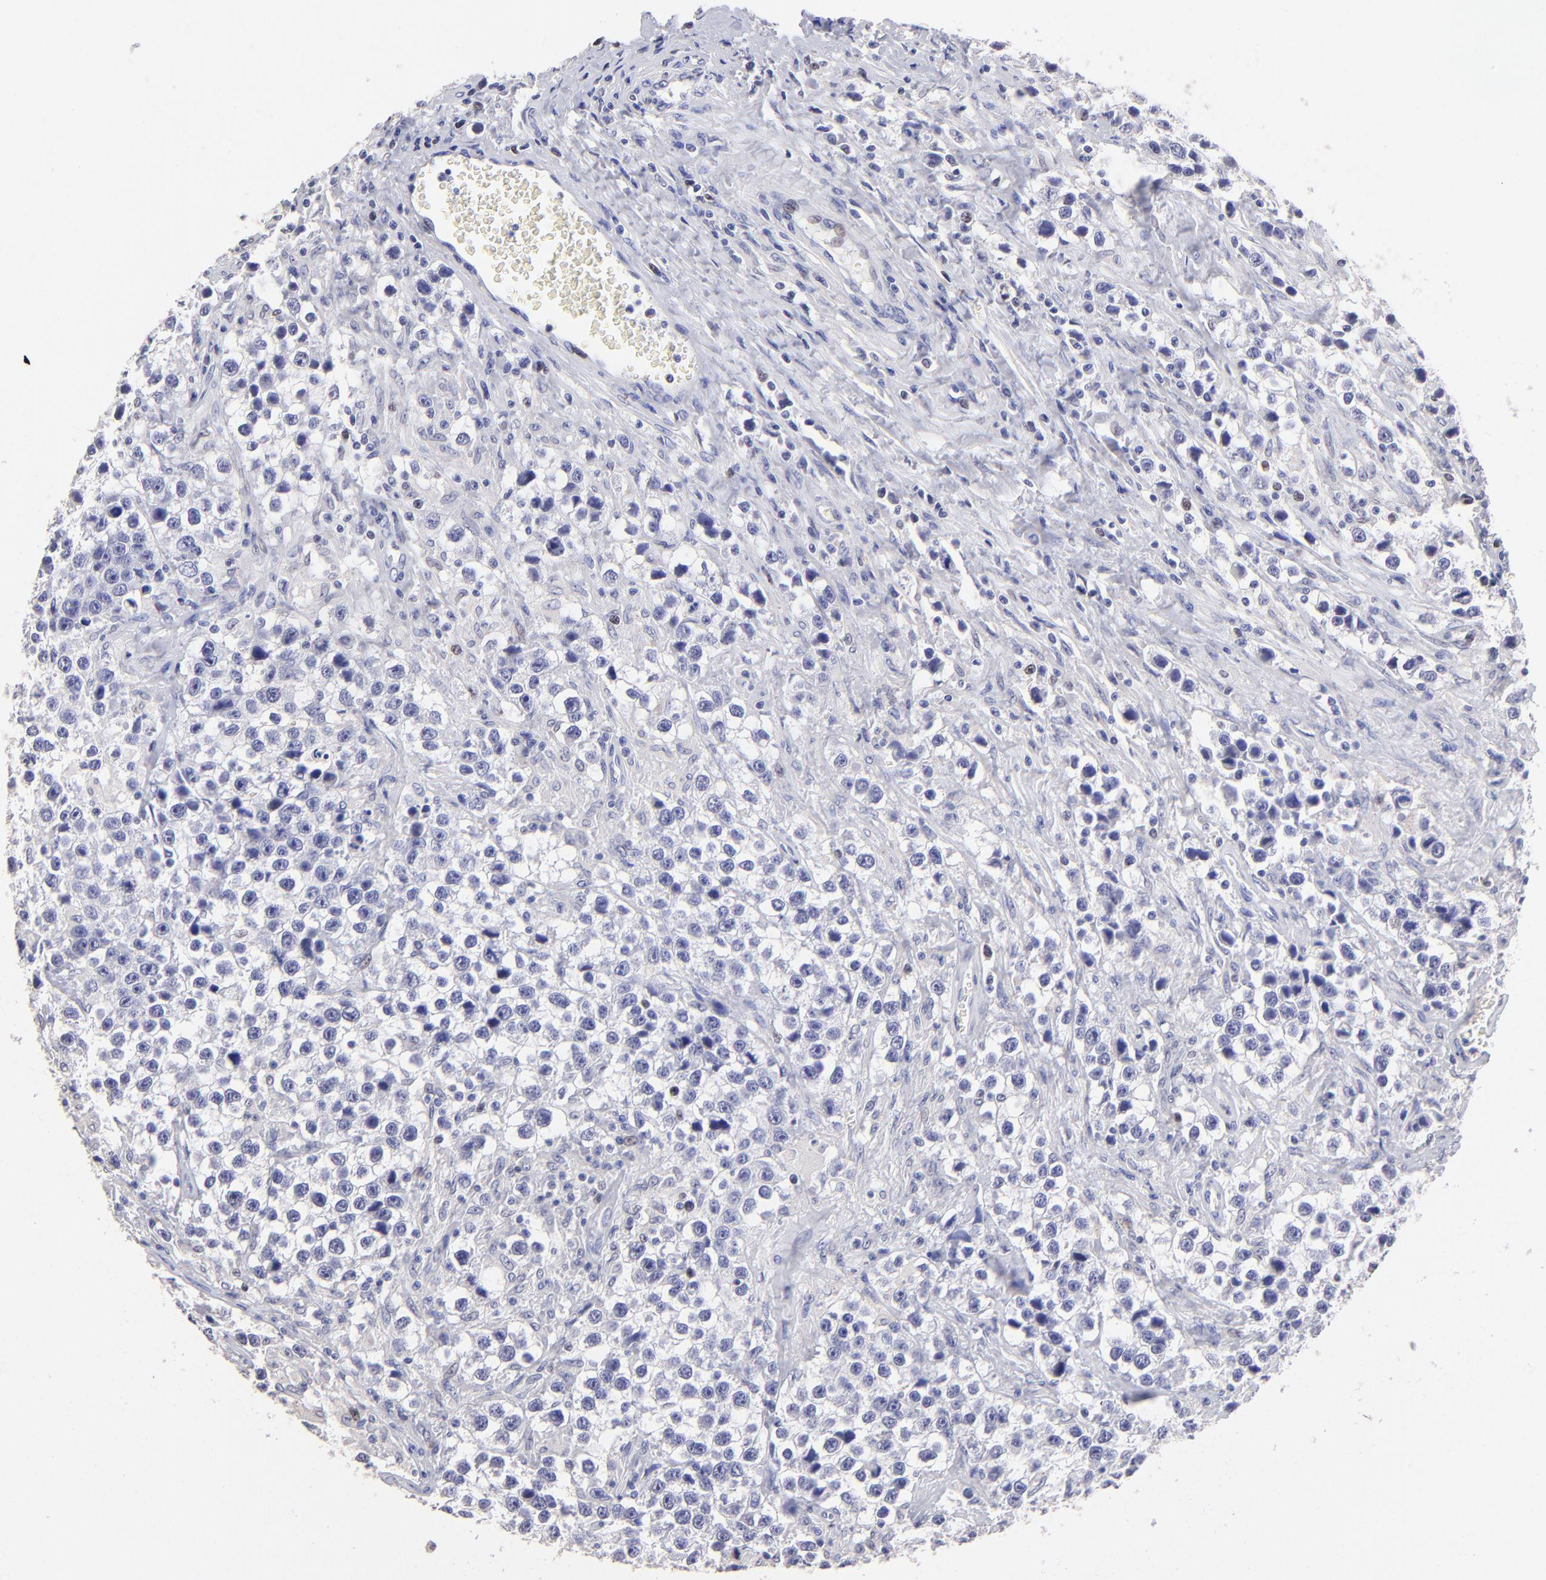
{"staining": {"intensity": "negative", "quantity": "none", "location": "none"}, "tissue": "testis cancer", "cell_type": "Tumor cells", "image_type": "cancer", "snomed": [{"axis": "morphology", "description": "Seminoma, NOS"}, {"axis": "topography", "description": "Testis"}], "caption": "The photomicrograph exhibits no significant expression in tumor cells of seminoma (testis).", "gene": "DNMT1", "patient": {"sex": "male", "age": 43}}